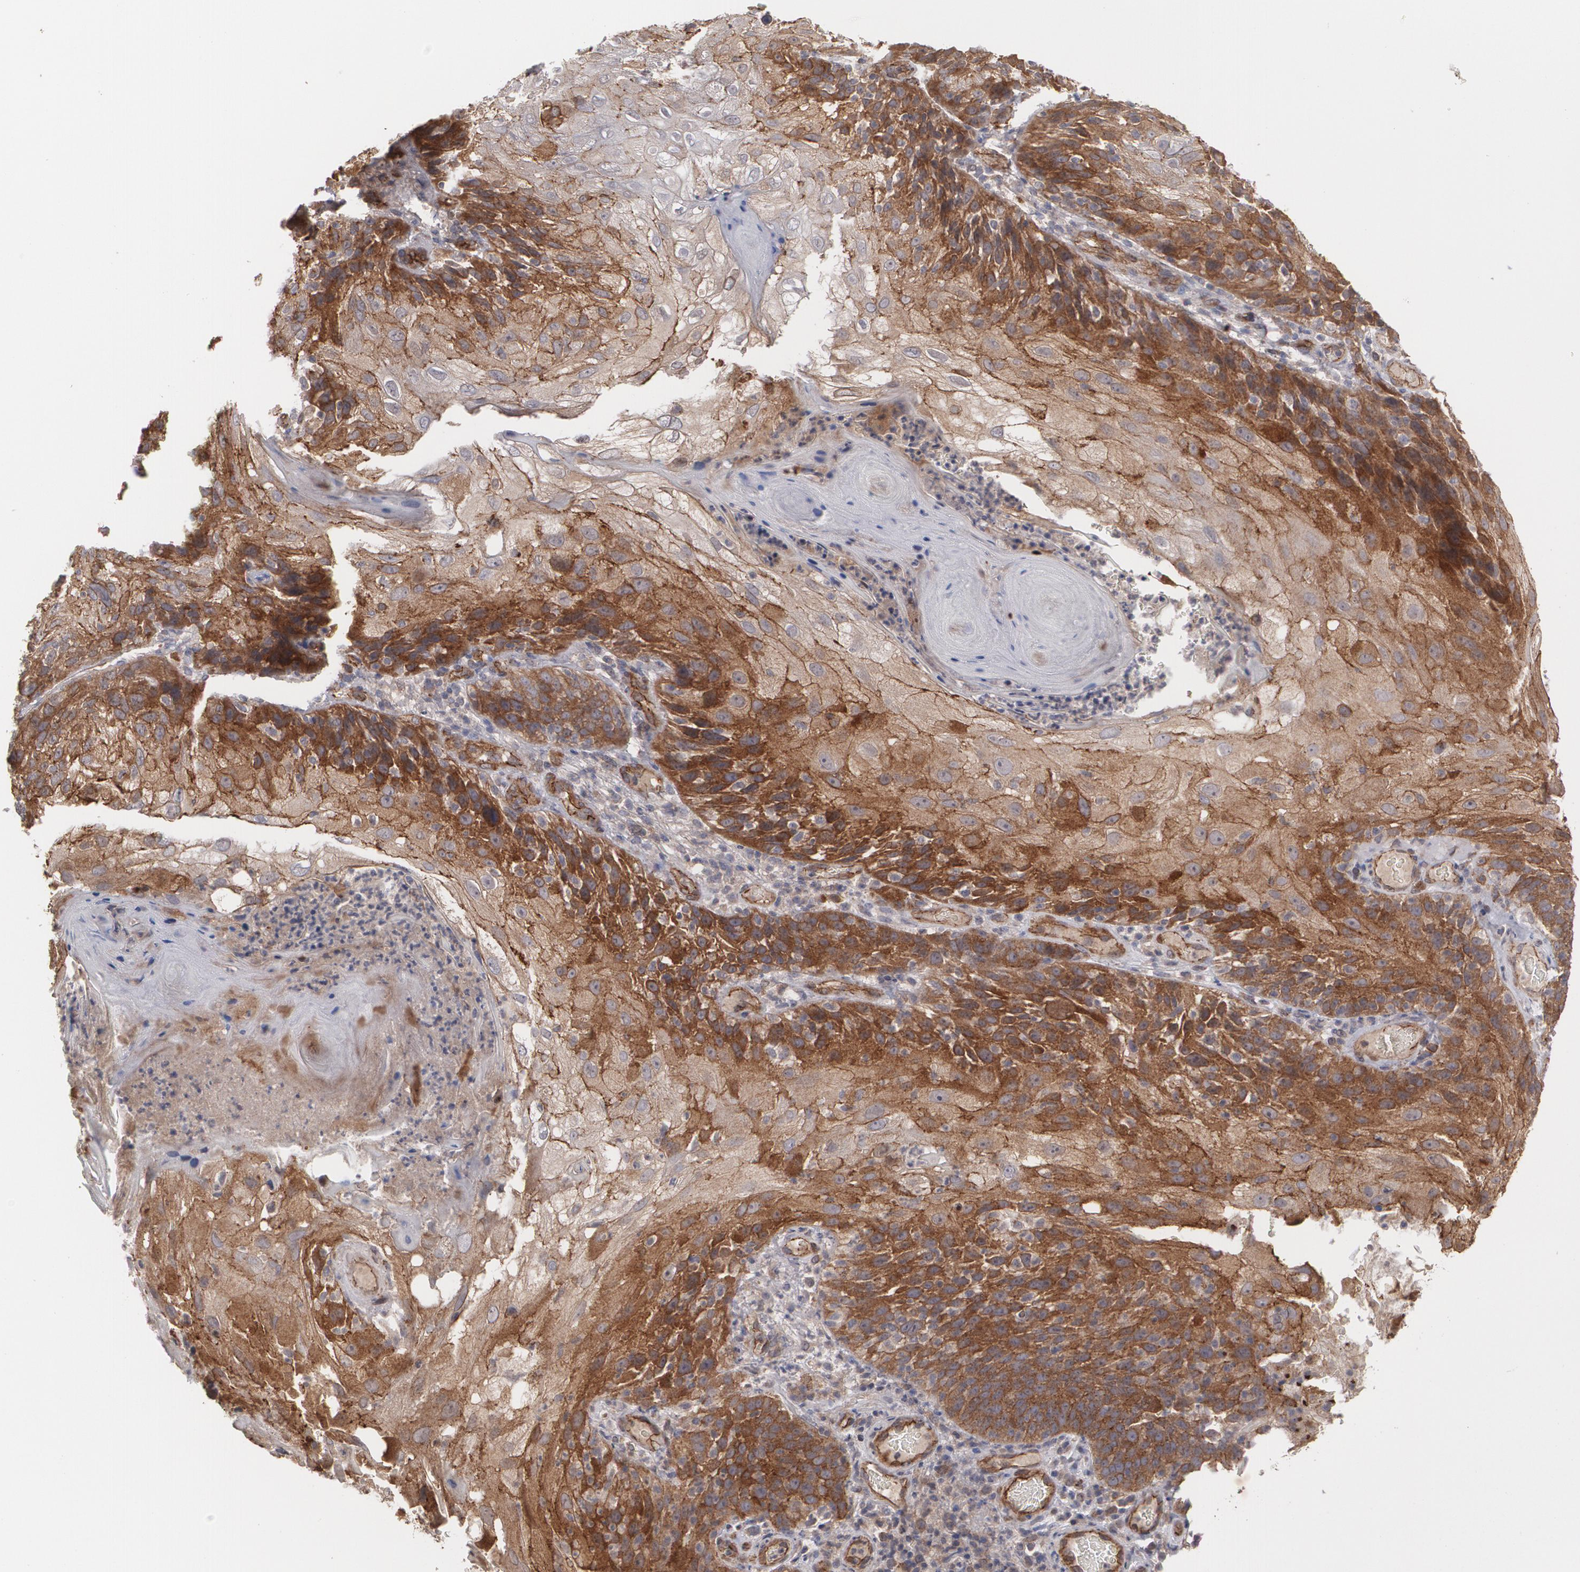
{"staining": {"intensity": "strong", "quantity": ">75%", "location": "cytoplasmic/membranous"}, "tissue": "skin cancer", "cell_type": "Tumor cells", "image_type": "cancer", "snomed": [{"axis": "morphology", "description": "Normal tissue, NOS"}, {"axis": "morphology", "description": "Squamous cell carcinoma, NOS"}, {"axis": "topography", "description": "Skin"}], "caption": "IHC (DAB (3,3'-diaminobenzidine)) staining of squamous cell carcinoma (skin) reveals strong cytoplasmic/membranous protein staining in approximately >75% of tumor cells. (DAB = brown stain, brightfield microscopy at high magnification).", "gene": "TJP1", "patient": {"sex": "female", "age": 83}}